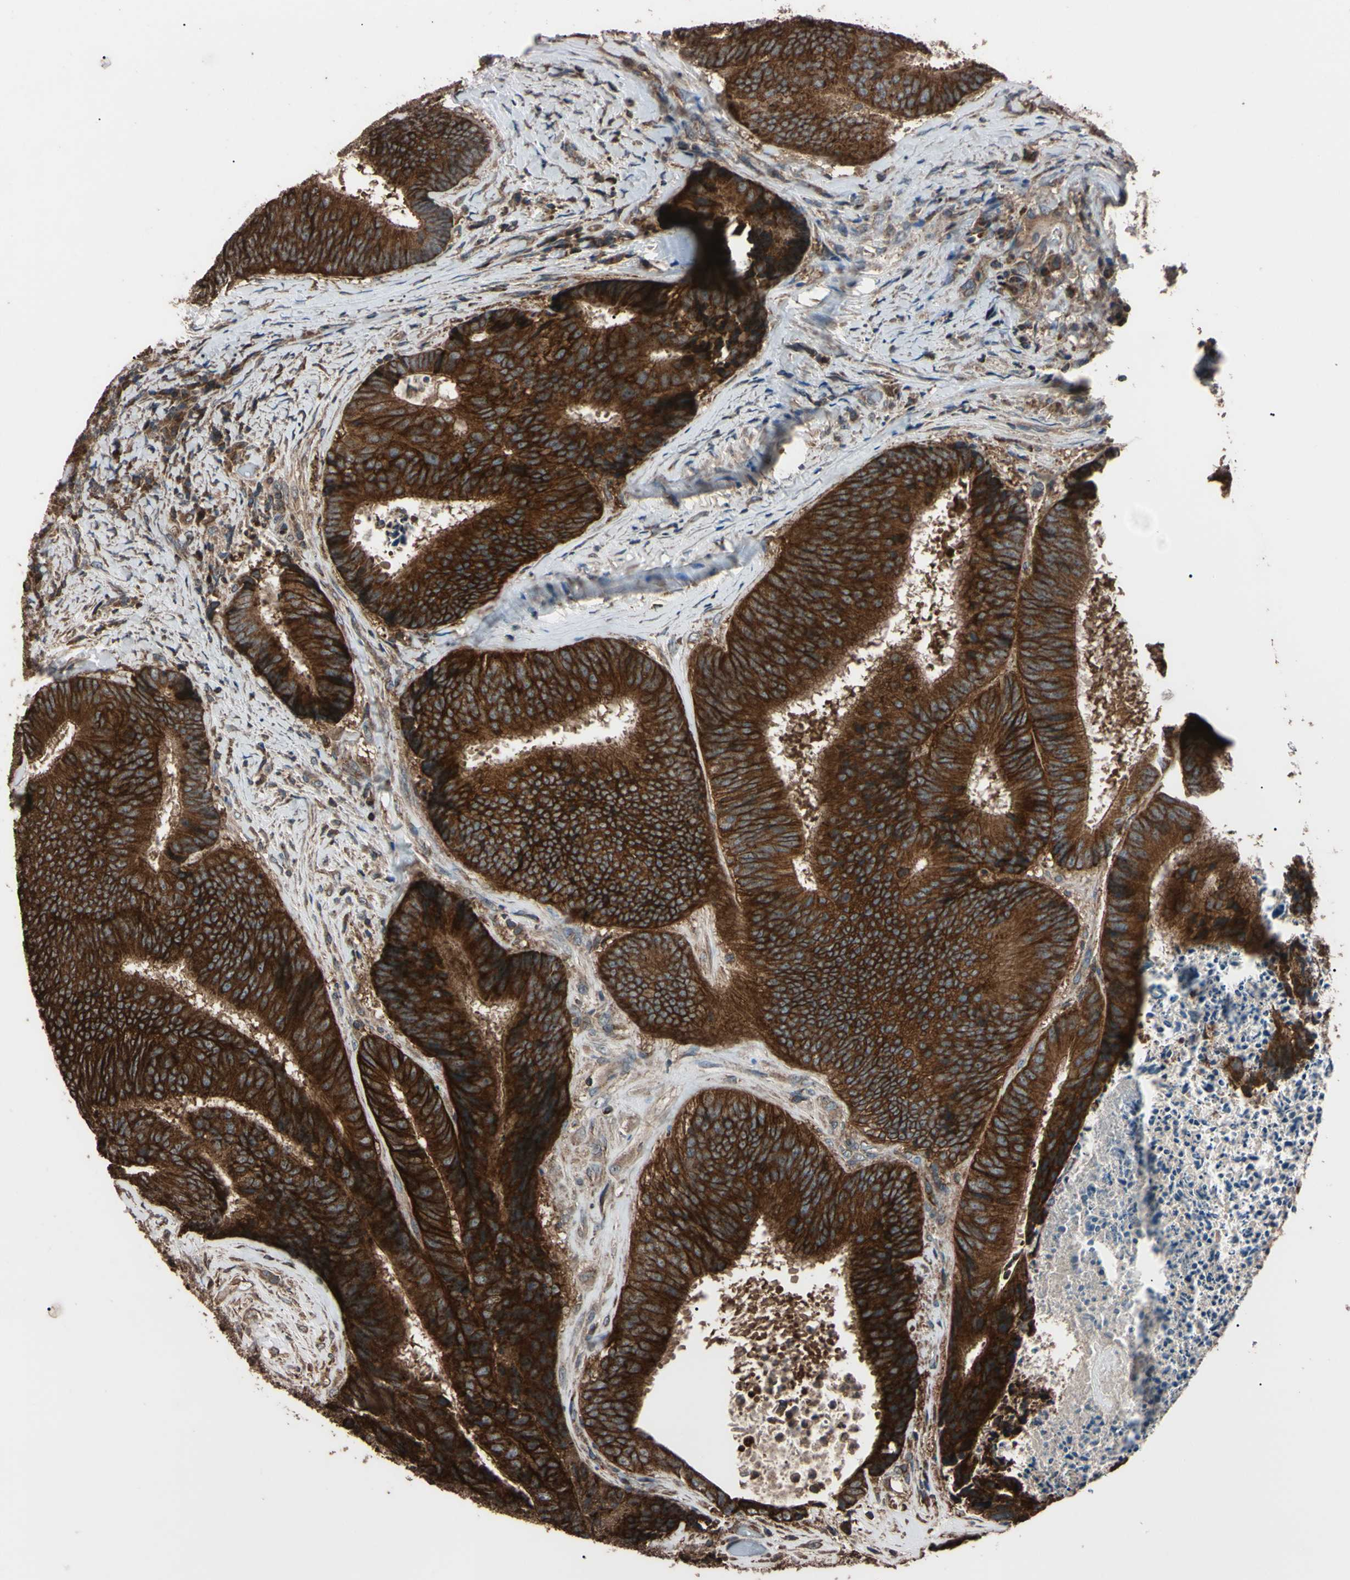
{"staining": {"intensity": "strong", "quantity": ">75%", "location": "cytoplasmic/membranous"}, "tissue": "colorectal cancer", "cell_type": "Tumor cells", "image_type": "cancer", "snomed": [{"axis": "morphology", "description": "Adenocarcinoma, NOS"}, {"axis": "topography", "description": "Rectum"}], "caption": "Human colorectal cancer stained for a protein (brown) shows strong cytoplasmic/membranous positive staining in about >75% of tumor cells.", "gene": "TNFRSF1A", "patient": {"sex": "male", "age": 72}}